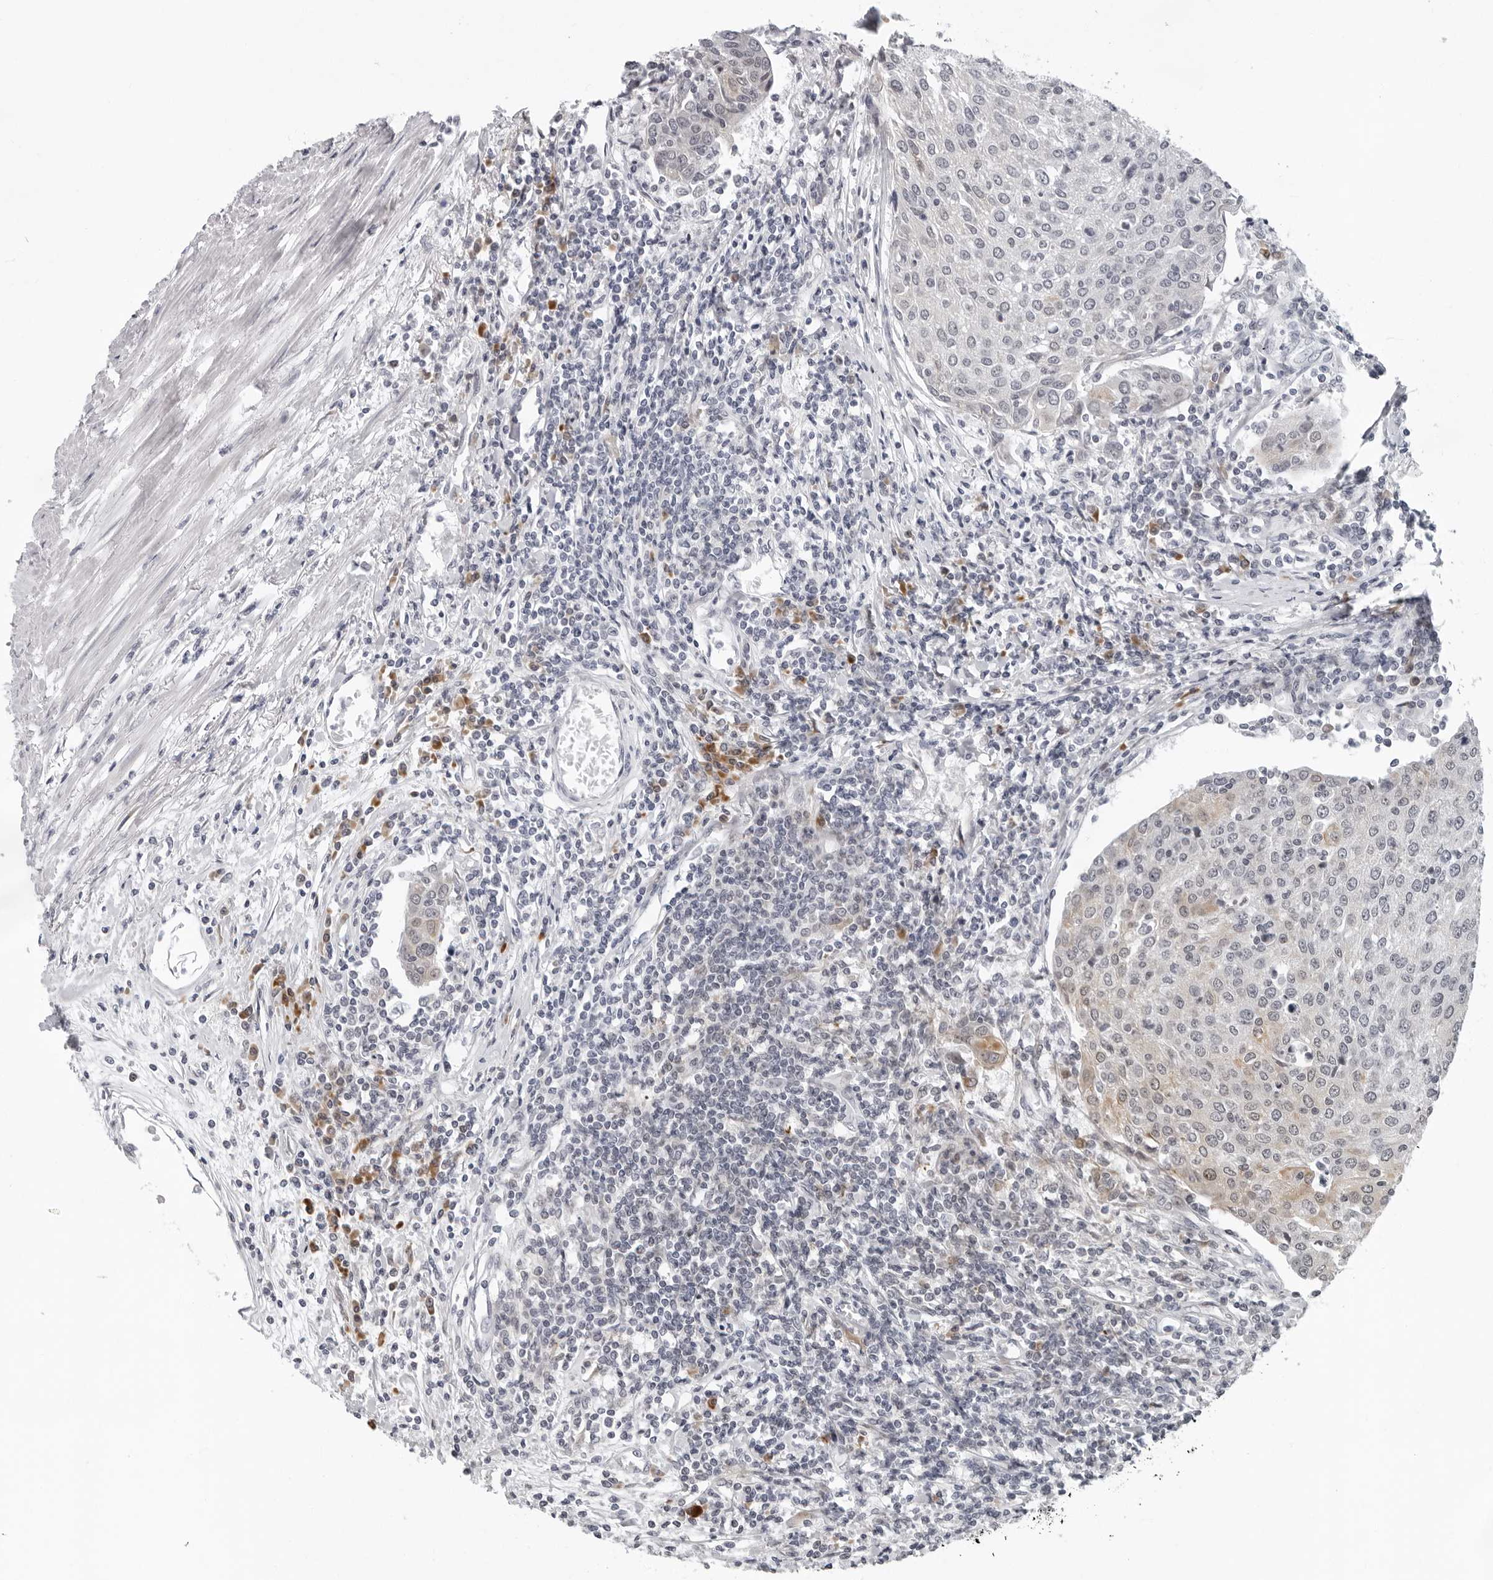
{"staining": {"intensity": "weak", "quantity": "<25%", "location": "cytoplasmic/membranous"}, "tissue": "urothelial cancer", "cell_type": "Tumor cells", "image_type": "cancer", "snomed": [{"axis": "morphology", "description": "Urothelial carcinoma, High grade"}, {"axis": "topography", "description": "Urinary bladder"}], "caption": "This is a micrograph of immunohistochemistry staining of high-grade urothelial carcinoma, which shows no expression in tumor cells.", "gene": "PIP4K2C", "patient": {"sex": "female", "age": 85}}